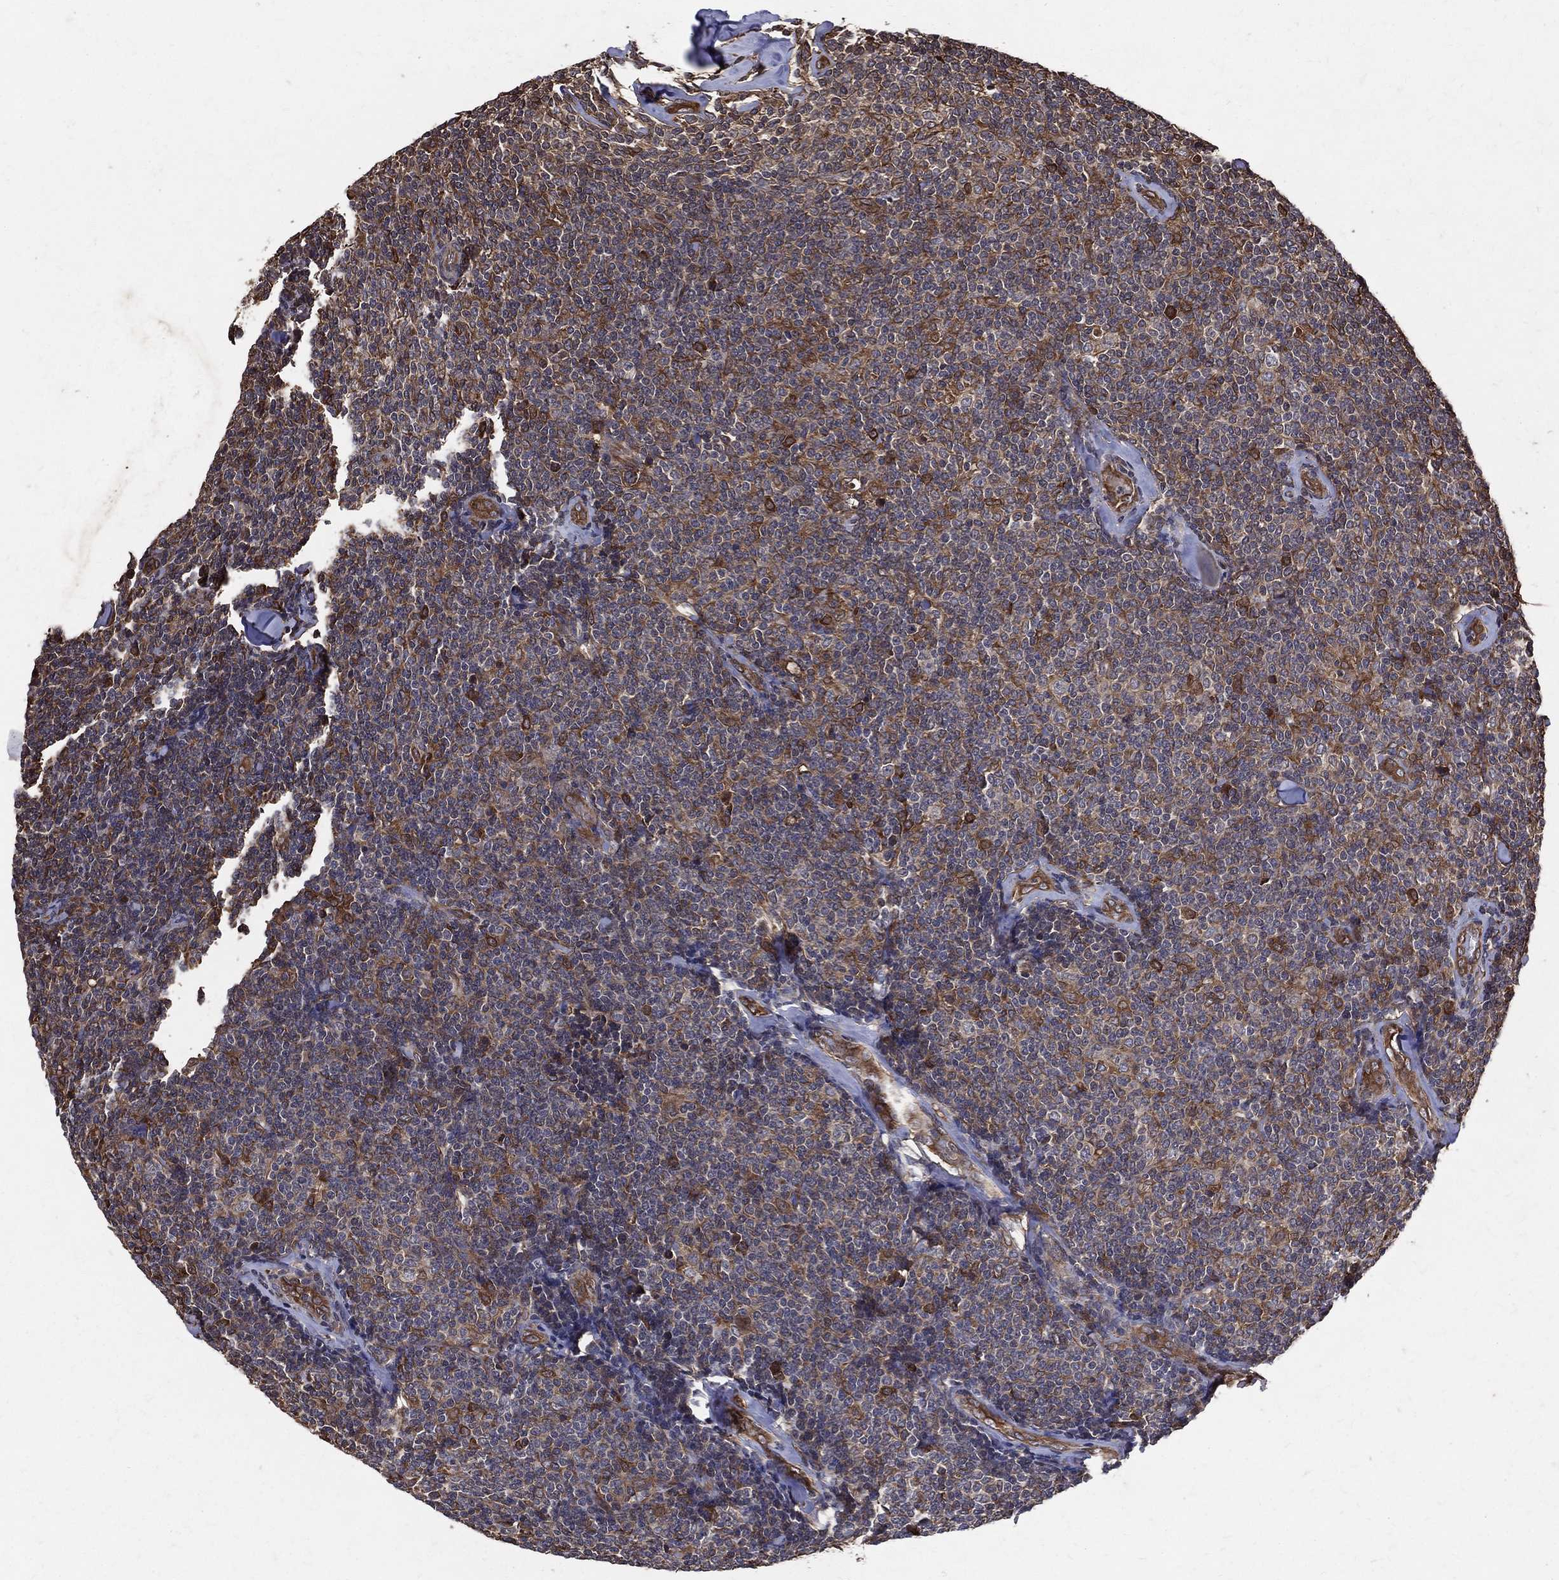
{"staining": {"intensity": "moderate", "quantity": "<25%", "location": "cytoplasmic/membranous"}, "tissue": "lymphoma", "cell_type": "Tumor cells", "image_type": "cancer", "snomed": [{"axis": "morphology", "description": "Malignant lymphoma, non-Hodgkin's type, Low grade"}, {"axis": "topography", "description": "Lymph node"}], "caption": "Immunohistochemistry image of neoplastic tissue: malignant lymphoma, non-Hodgkin's type (low-grade) stained using immunohistochemistry demonstrates low levels of moderate protein expression localized specifically in the cytoplasmic/membranous of tumor cells, appearing as a cytoplasmic/membranous brown color.", "gene": "DPYSL2", "patient": {"sex": "female", "age": 56}}